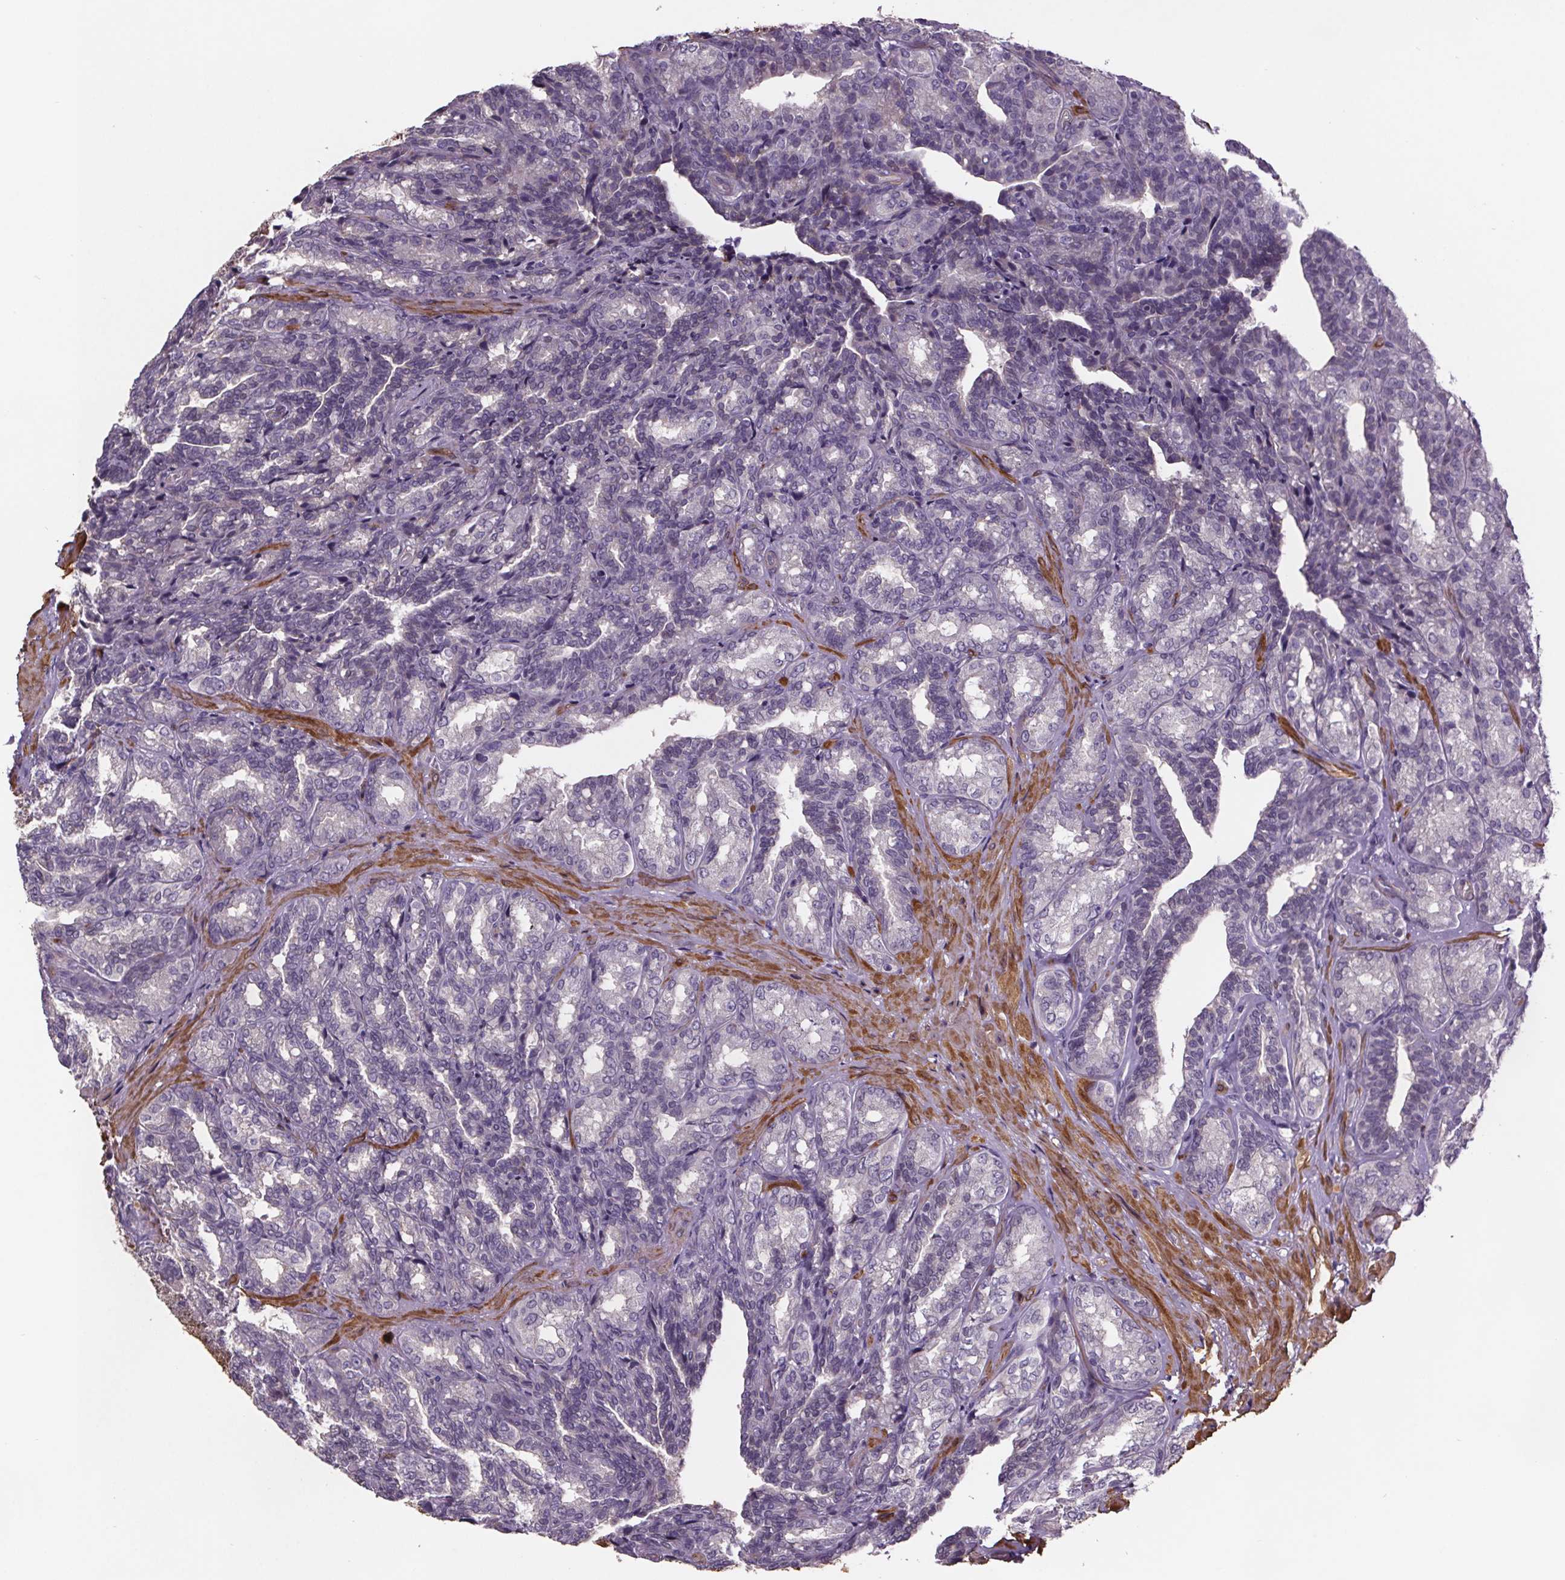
{"staining": {"intensity": "negative", "quantity": "none", "location": "none"}, "tissue": "seminal vesicle", "cell_type": "Glandular cells", "image_type": "normal", "snomed": [{"axis": "morphology", "description": "Normal tissue, NOS"}, {"axis": "topography", "description": "Seminal veicle"}], "caption": "Immunohistochemistry micrograph of normal human seminal vesicle stained for a protein (brown), which reveals no expression in glandular cells.", "gene": "CLN3", "patient": {"sex": "male", "age": 68}}